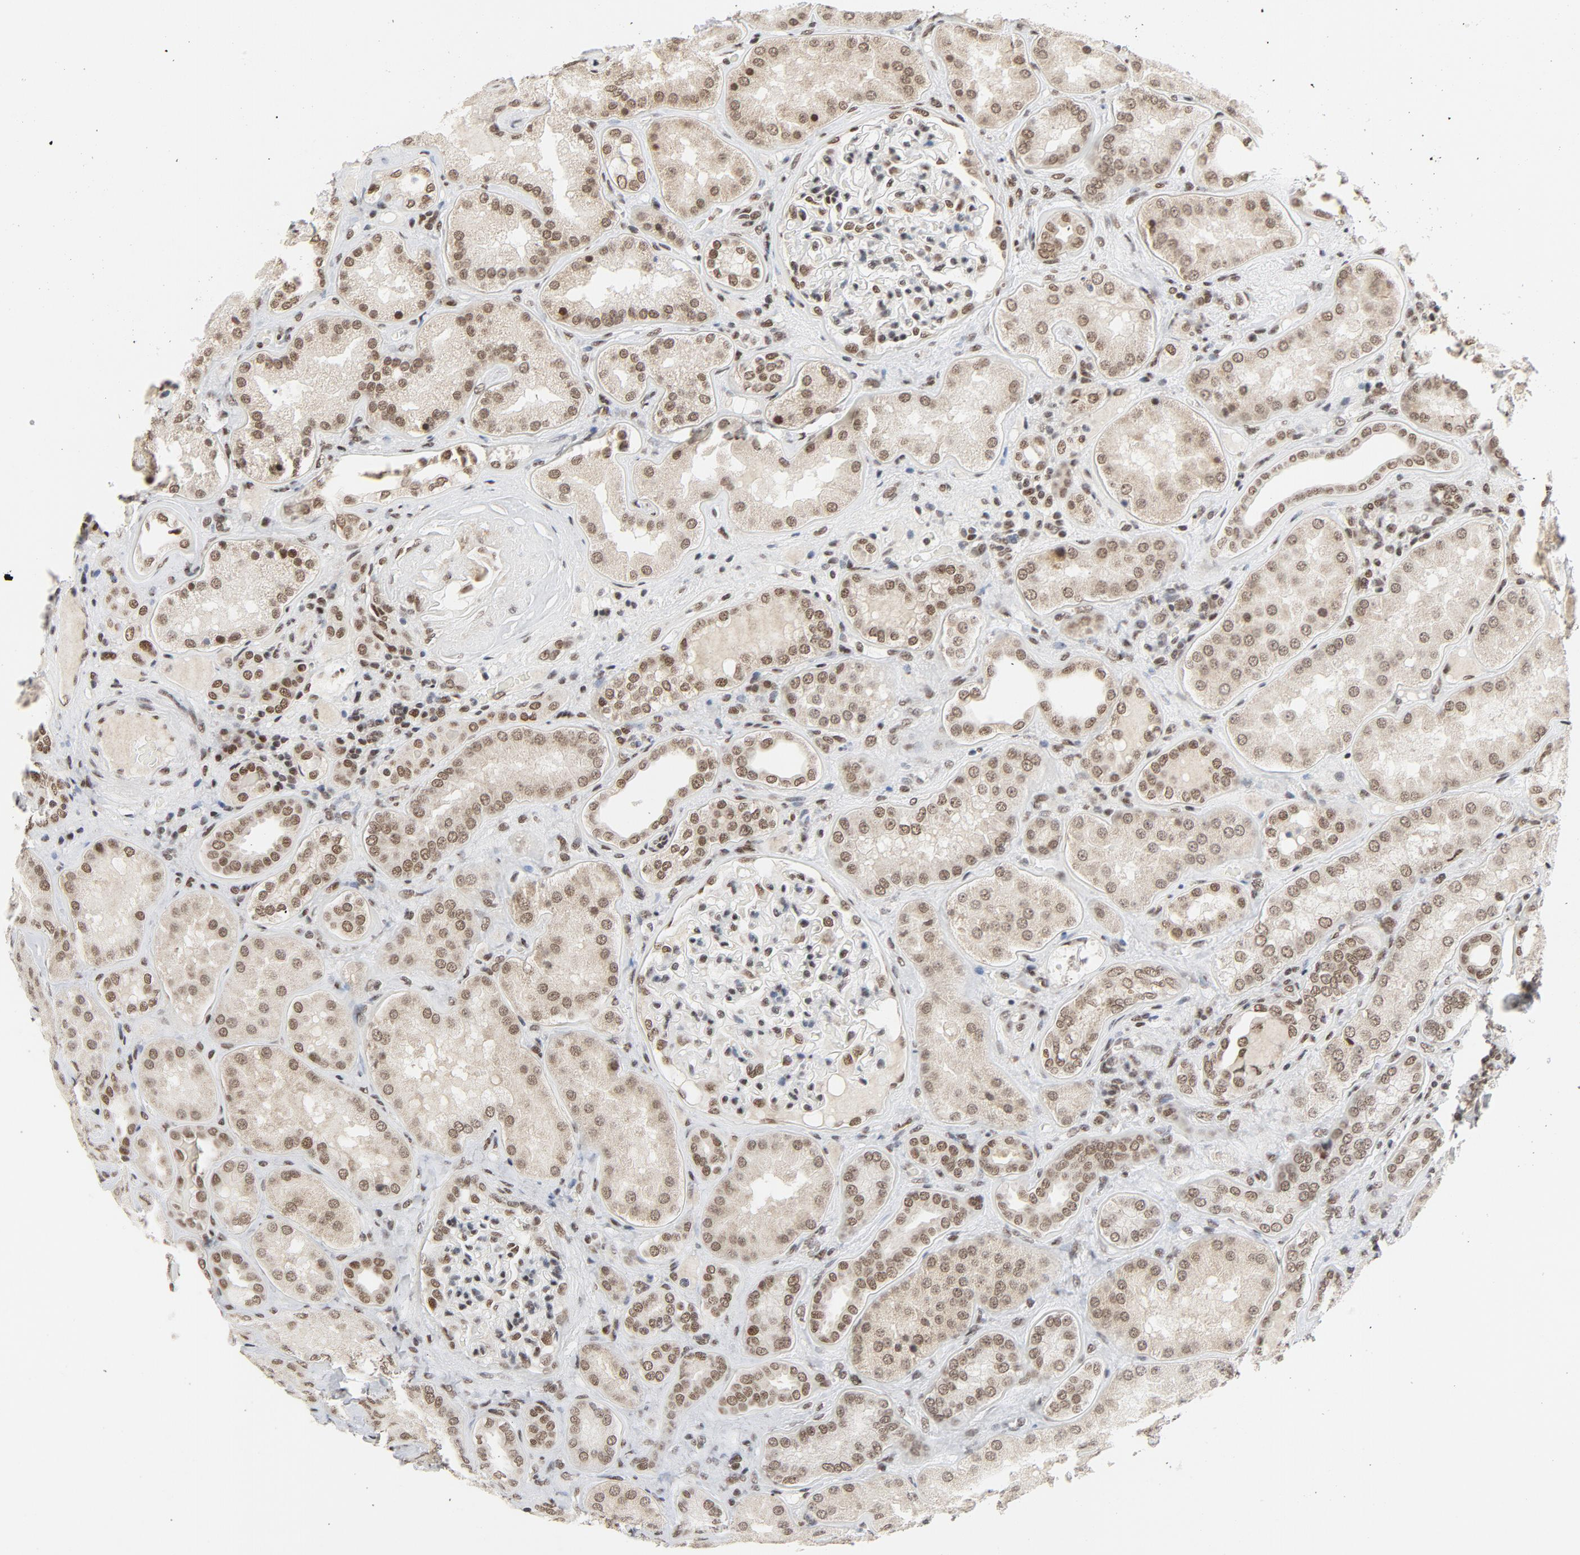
{"staining": {"intensity": "moderate", "quantity": ">75%", "location": "nuclear"}, "tissue": "kidney", "cell_type": "Cells in glomeruli", "image_type": "normal", "snomed": [{"axis": "morphology", "description": "Normal tissue, NOS"}, {"axis": "topography", "description": "Kidney"}], "caption": "Immunohistochemical staining of unremarkable kidney reveals medium levels of moderate nuclear staining in about >75% of cells in glomeruli.", "gene": "ERCC1", "patient": {"sex": "female", "age": 56}}